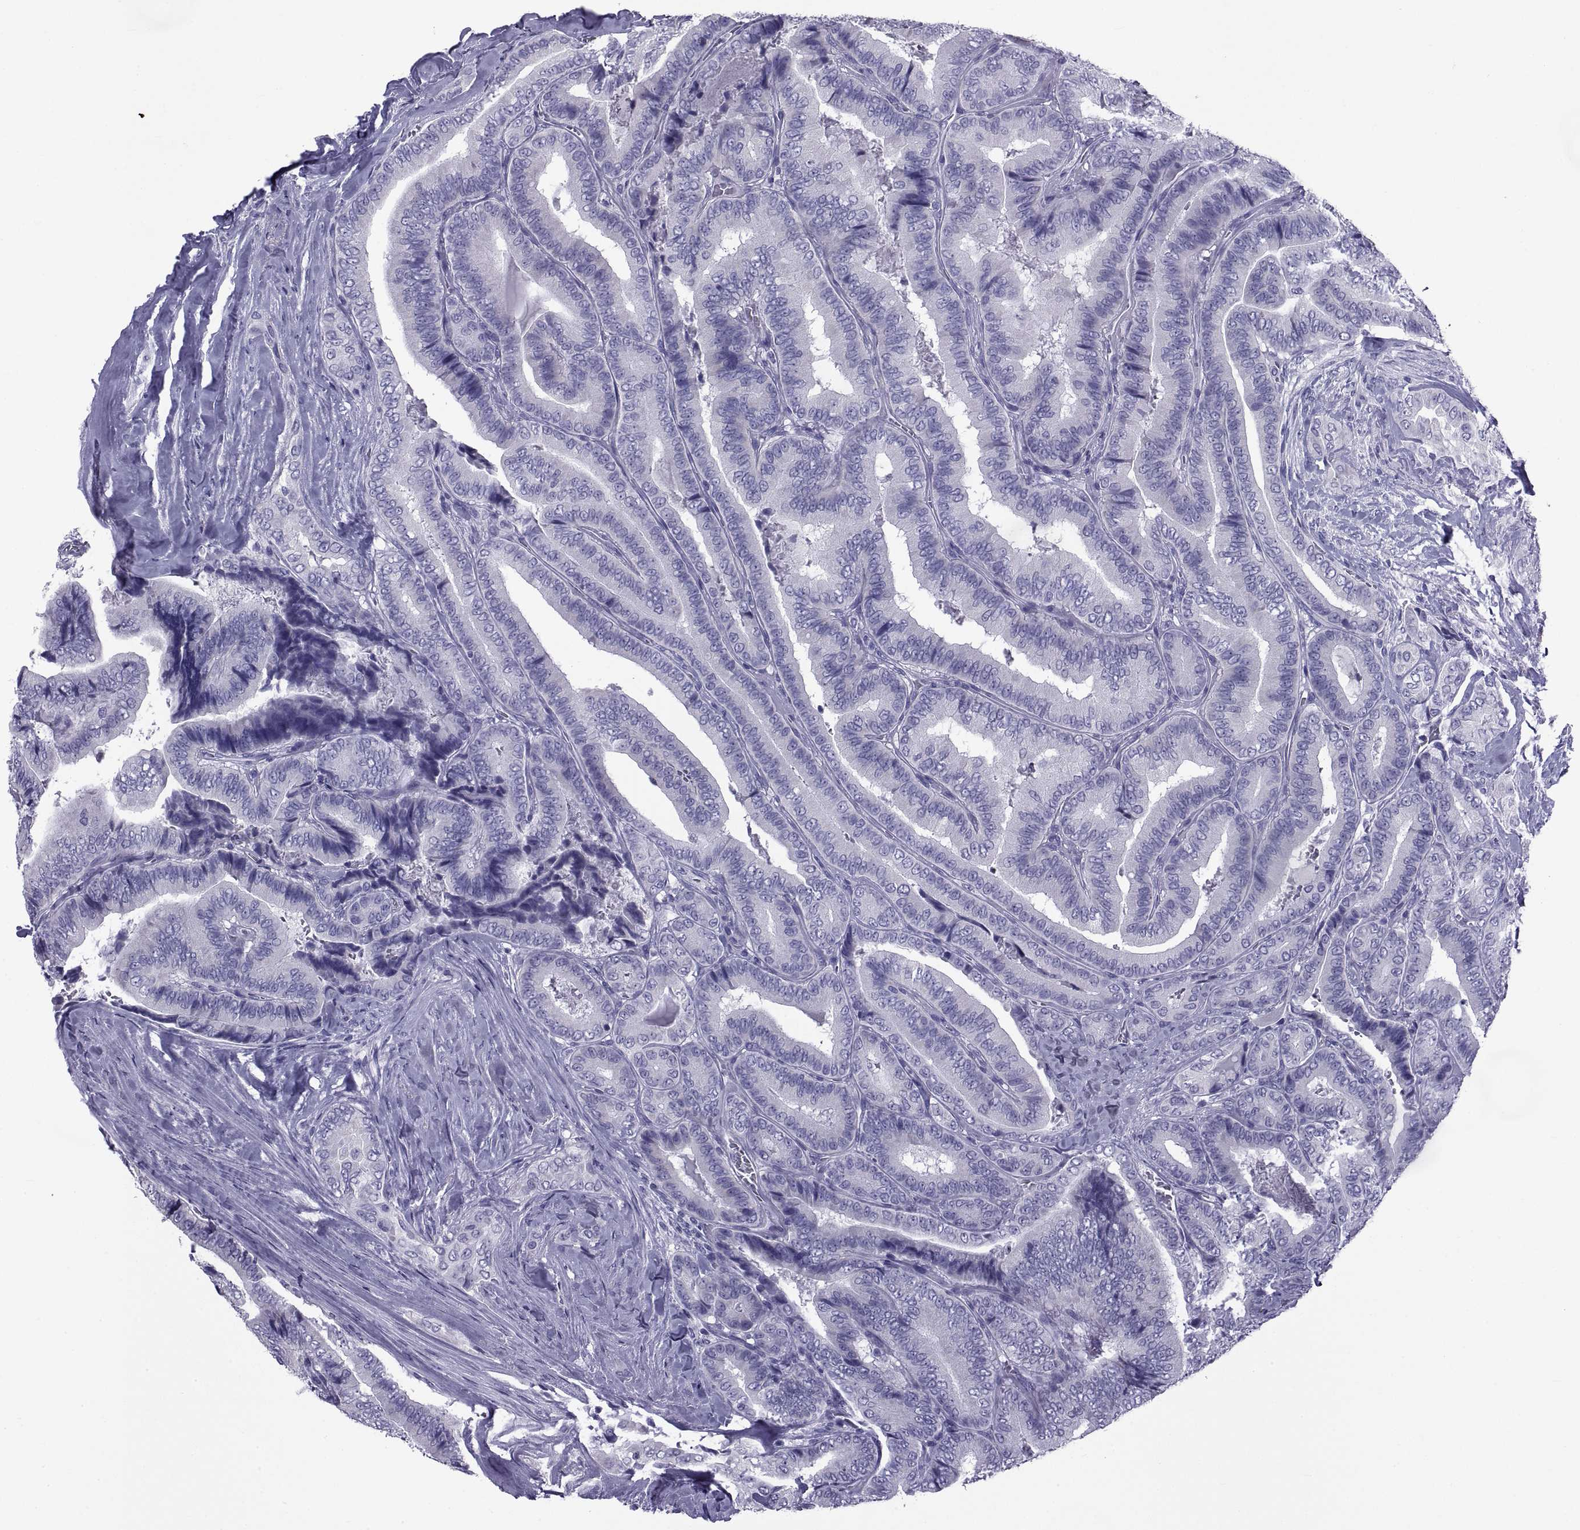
{"staining": {"intensity": "negative", "quantity": "none", "location": "none"}, "tissue": "thyroid cancer", "cell_type": "Tumor cells", "image_type": "cancer", "snomed": [{"axis": "morphology", "description": "Papillary adenocarcinoma, NOS"}, {"axis": "topography", "description": "Thyroid gland"}], "caption": "Tumor cells are negative for protein expression in human papillary adenocarcinoma (thyroid).", "gene": "NPTX2", "patient": {"sex": "male", "age": 61}}